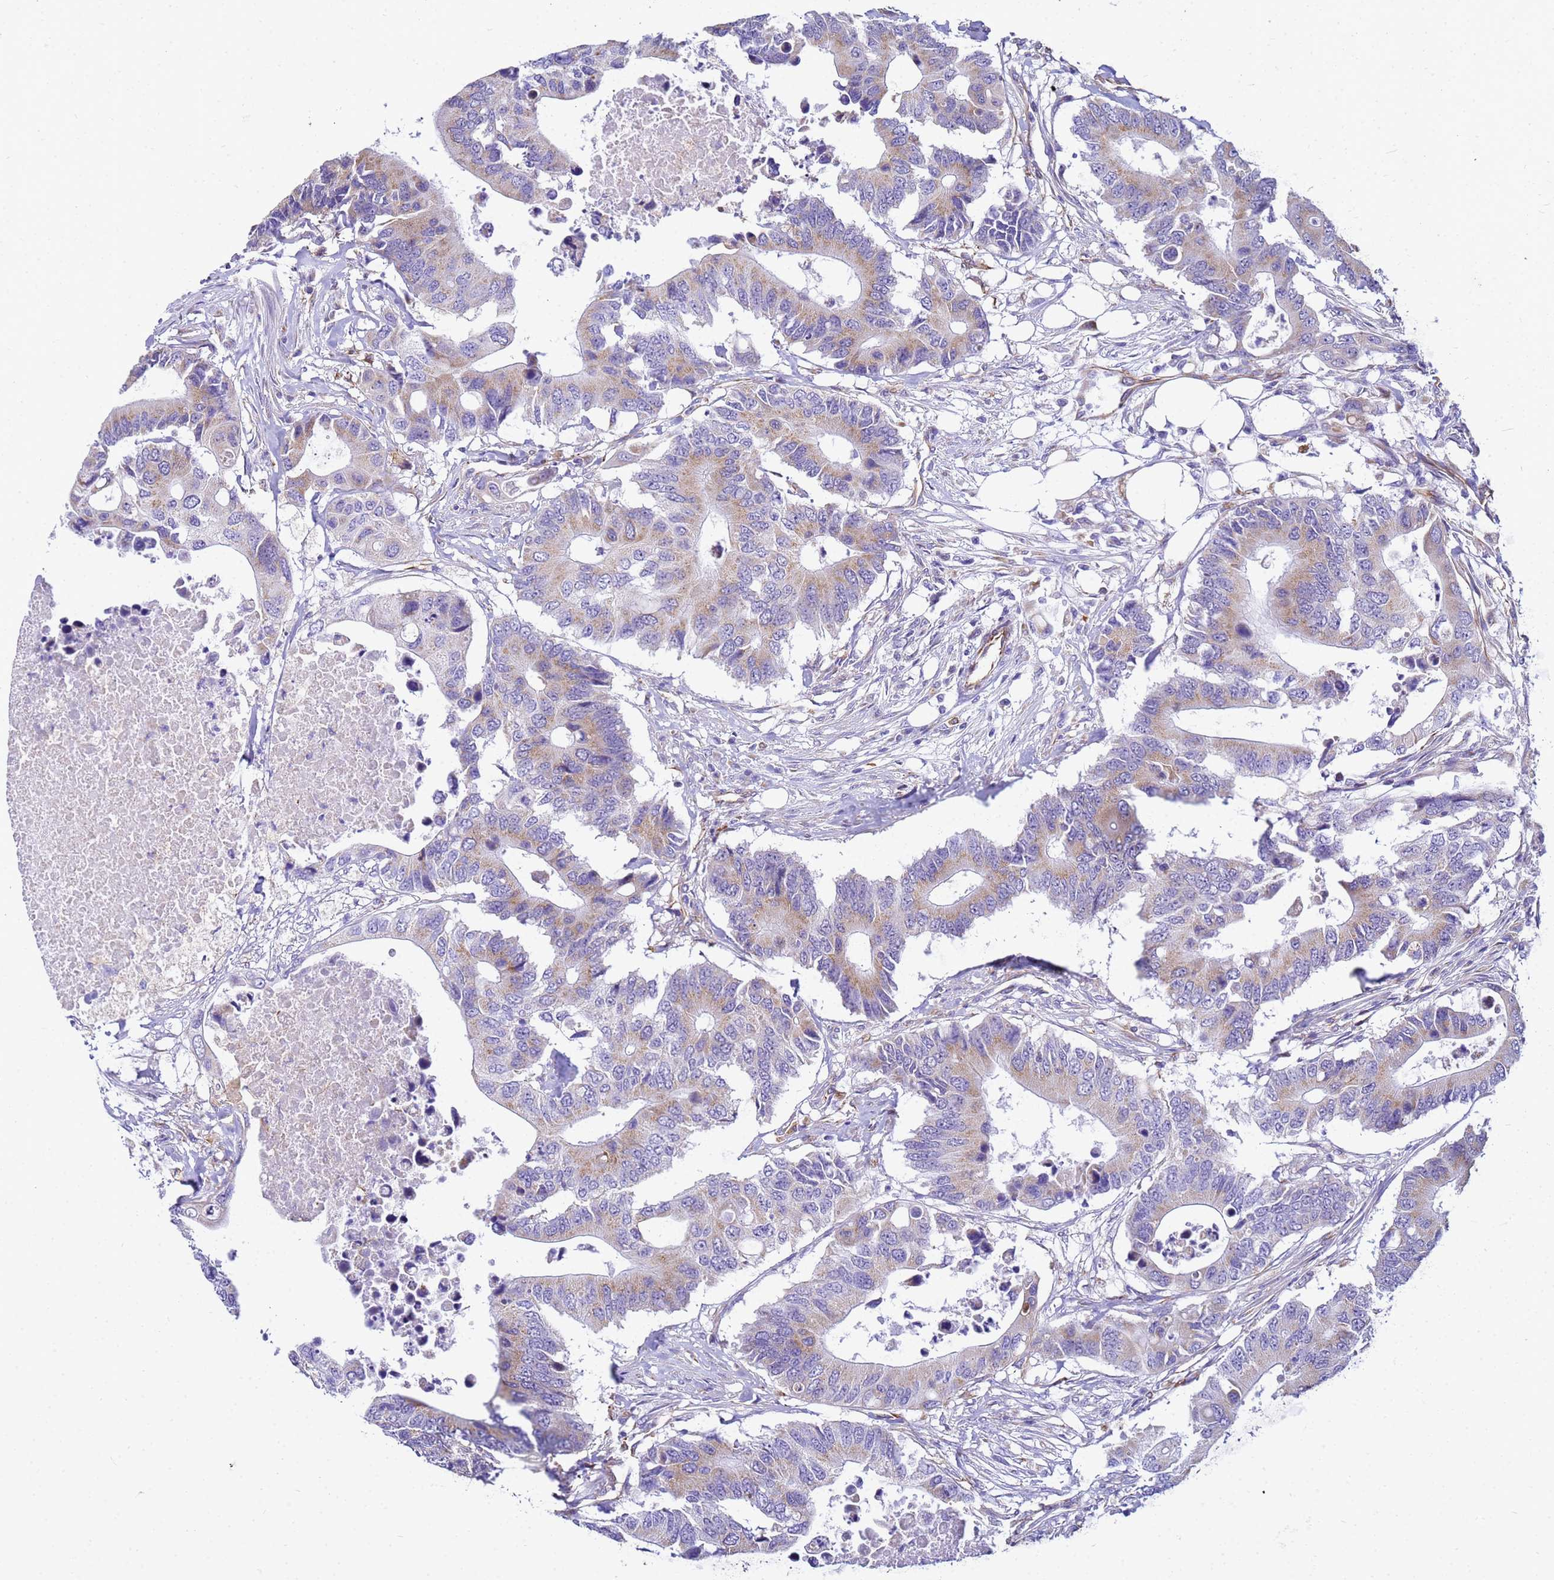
{"staining": {"intensity": "moderate", "quantity": "25%-75%", "location": "cytoplasmic/membranous"}, "tissue": "colorectal cancer", "cell_type": "Tumor cells", "image_type": "cancer", "snomed": [{"axis": "morphology", "description": "Adenocarcinoma, NOS"}, {"axis": "topography", "description": "Colon"}], "caption": "An image of human colorectal cancer (adenocarcinoma) stained for a protein exhibits moderate cytoplasmic/membranous brown staining in tumor cells.", "gene": "UBXN2B", "patient": {"sex": "male", "age": 71}}